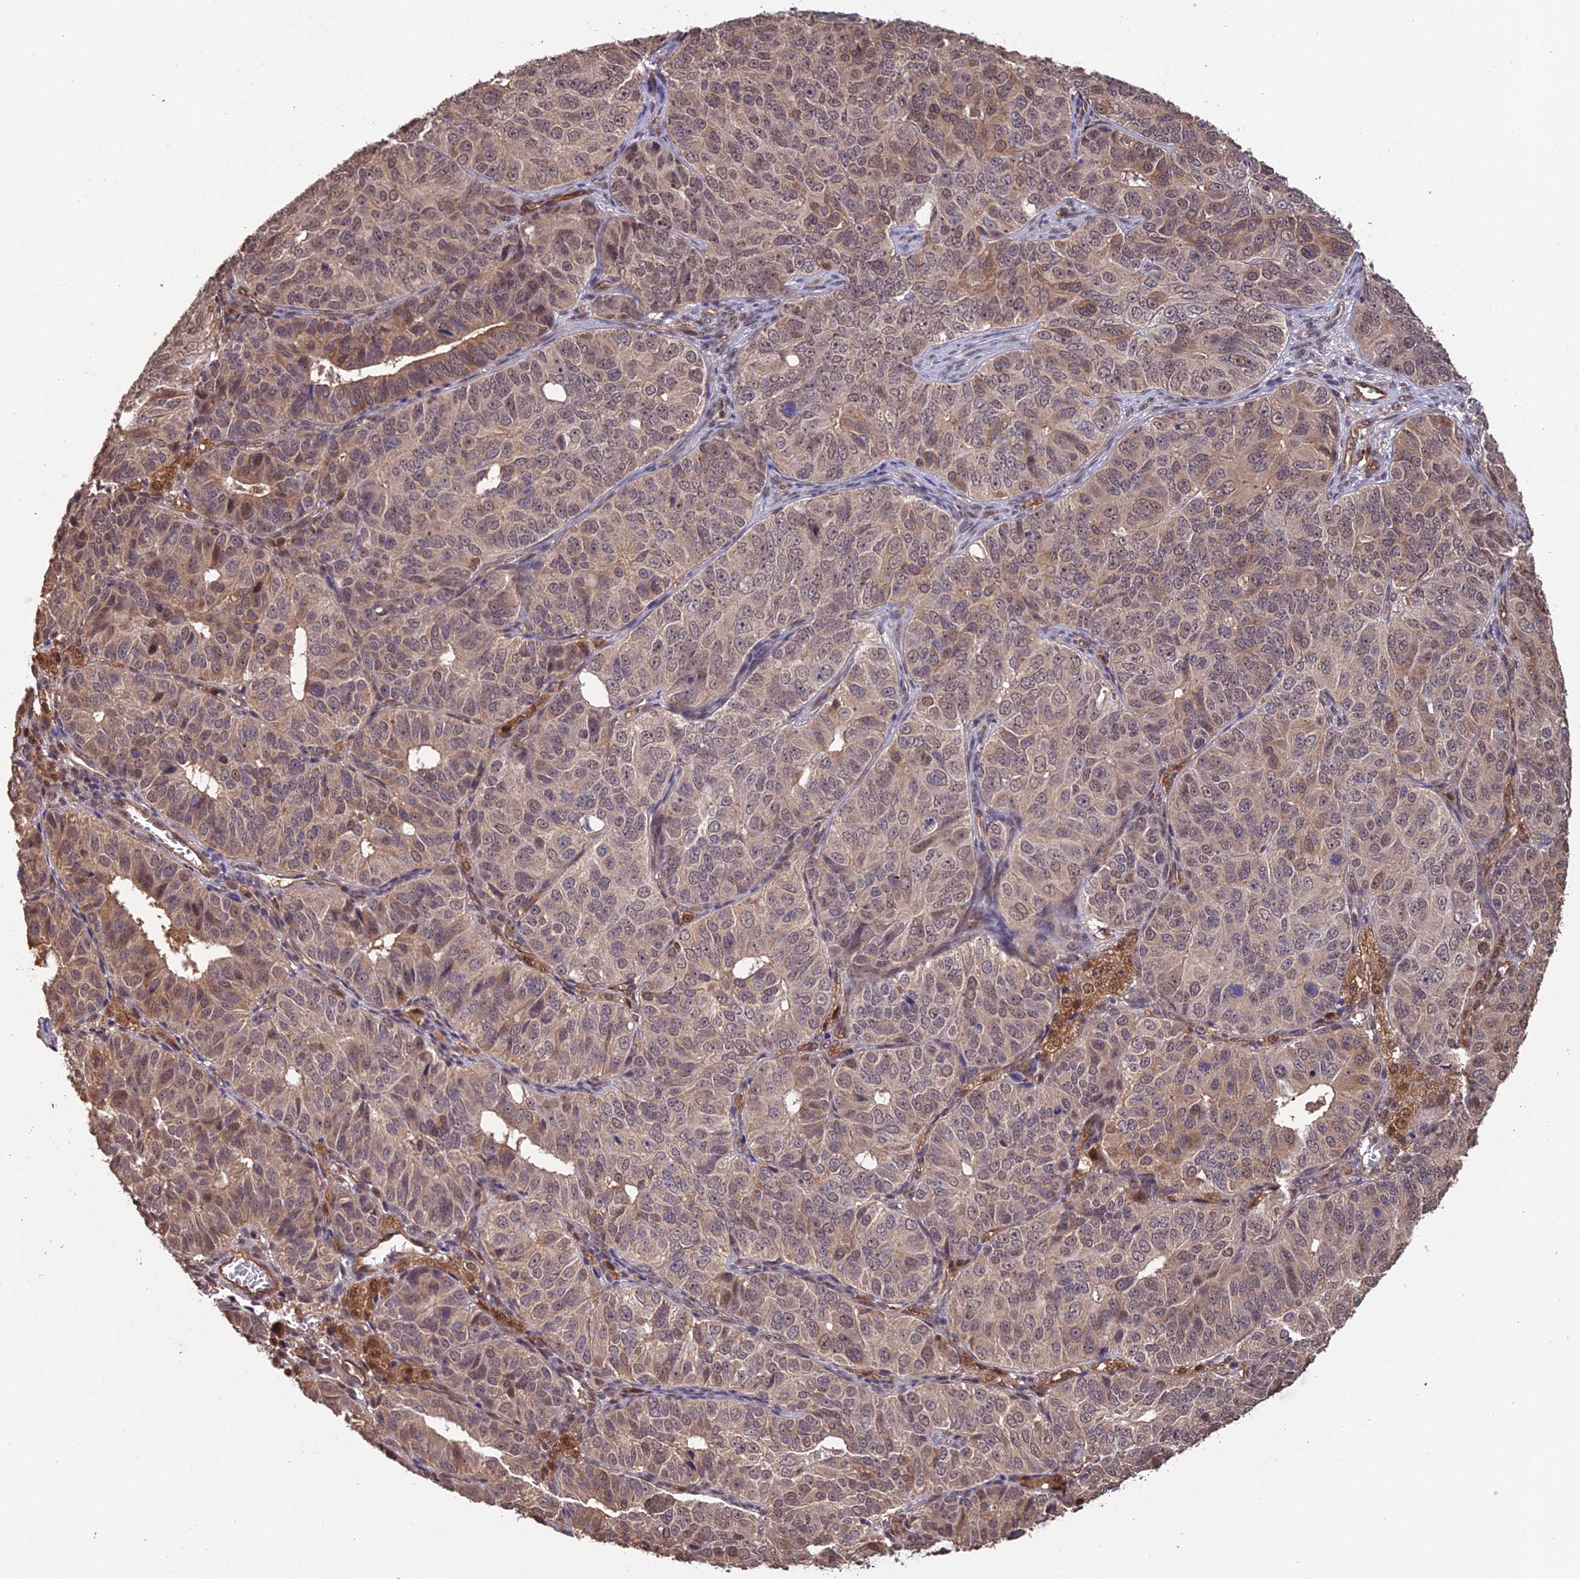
{"staining": {"intensity": "weak", "quantity": "<25%", "location": "cytoplasmic/membranous,nuclear"}, "tissue": "ovarian cancer", "cell_type": "Tumor cells", "image_type": "cancer", "snomed": [{"axis": "morphology", "description": "Carcinoma, endometroid"}, {"axis": "topography", "description": "Ovary"}], "caption": "High power microscopy photomicrograph of an immunohistochemistry (IHC) photomicrograph of ovarian cancer, revealing no significant staining in tumor cells.", "gene": "RALGAPA2", "patient": {"sex": "female", "age": 51}}